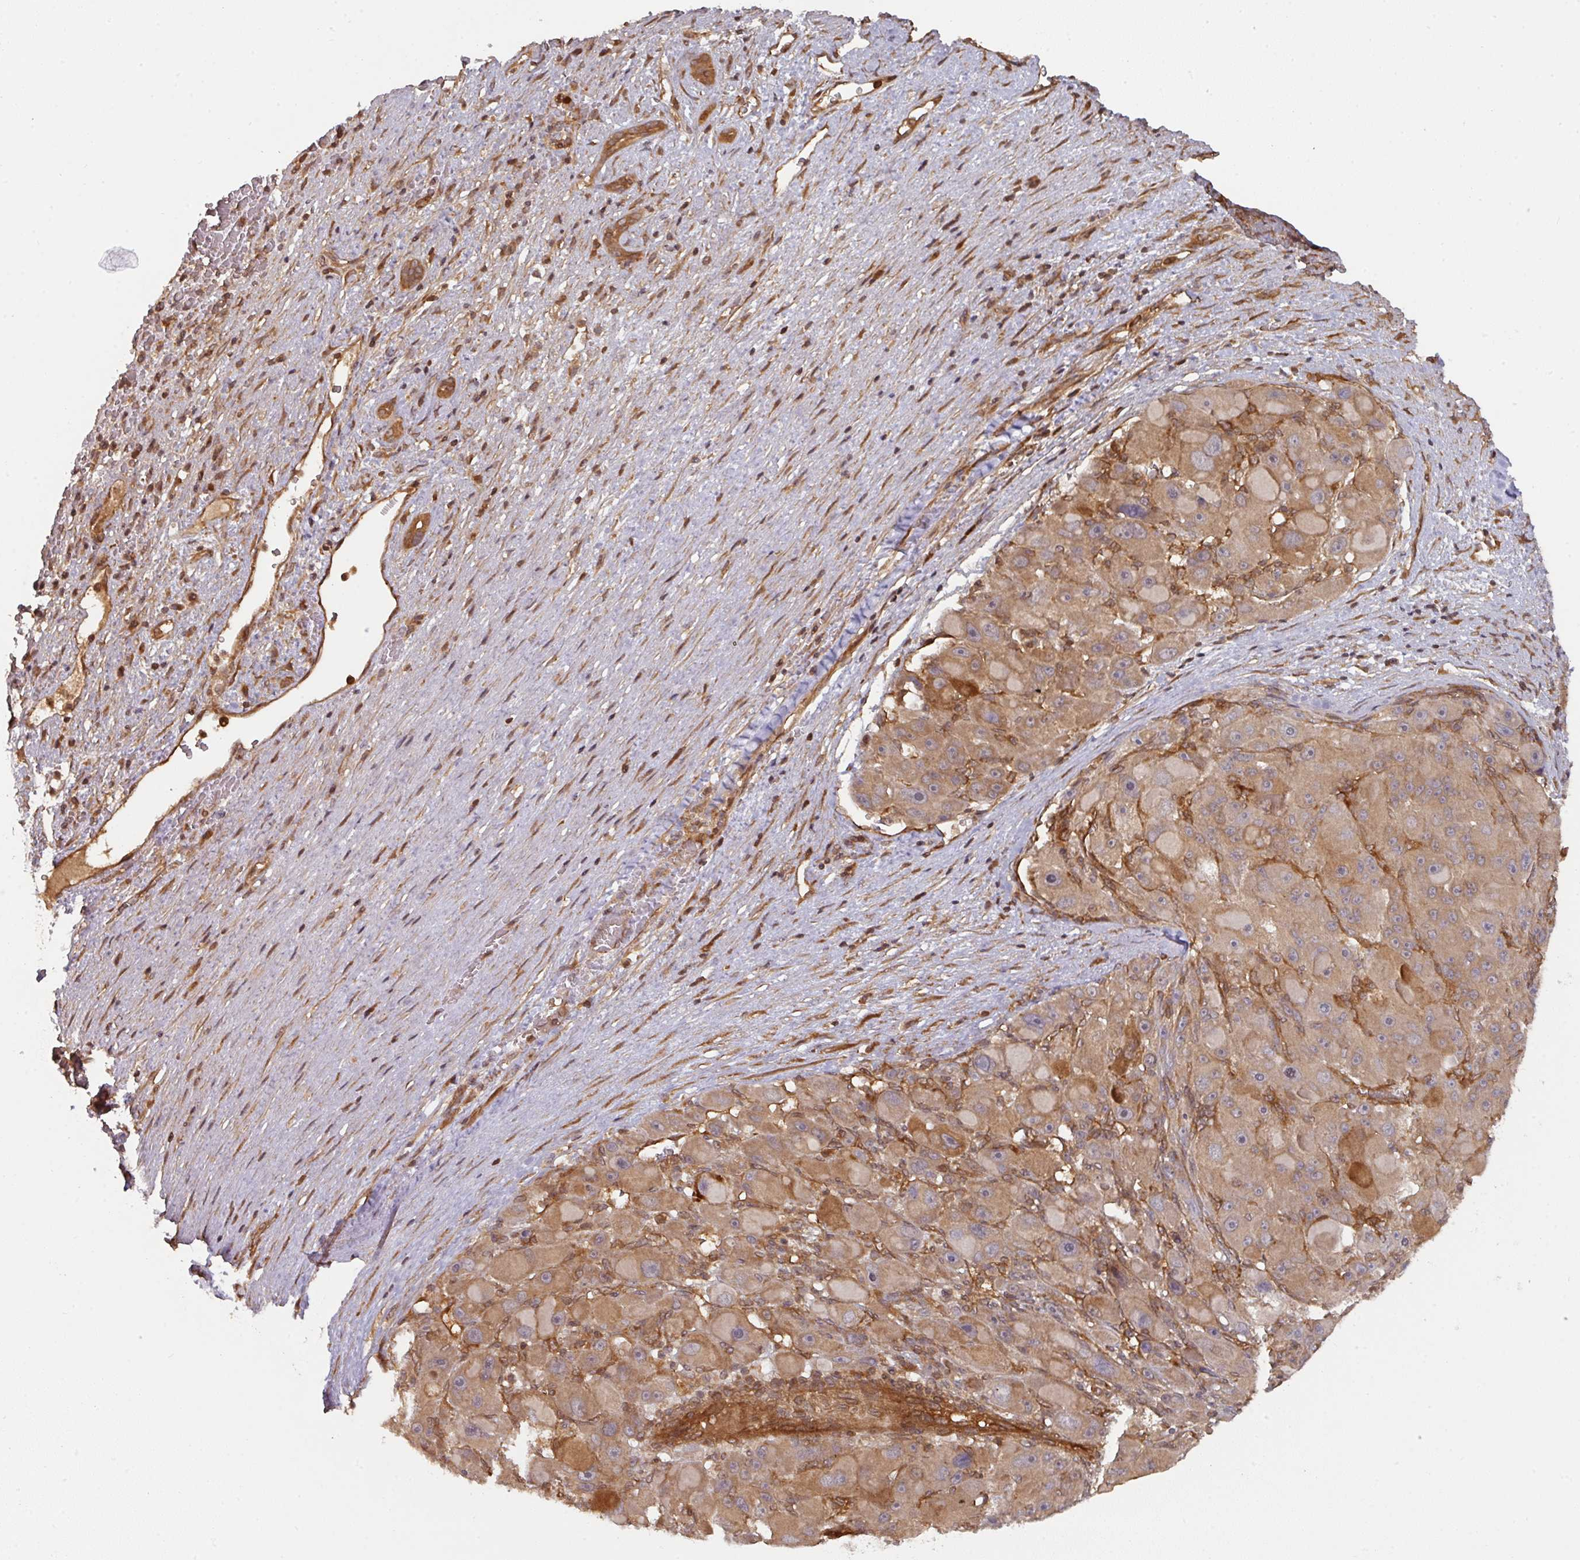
{"staining": {"intensity": "moderate", "quantity": ">75%", "location": "cytoplasmic/membranous"}, "tissue": "liver cancer", "cell_type": "Tumor cells", "image_type": "cancer", "snomed": [{"axis": "morphology", "description": "Carcinoma, Hepatocellular, NOS"}, {"axis": "topography", "description": "Liver"}], "caption": "This is a micrograph of immunohistochemistry staining of liver hepatocellular carcinoma, which shows moderate staining in the cytoplasmic/membranous of tumor cells.", "gene": "EIF4EBP2", "patient": {"sex": "male", "age": 76}}